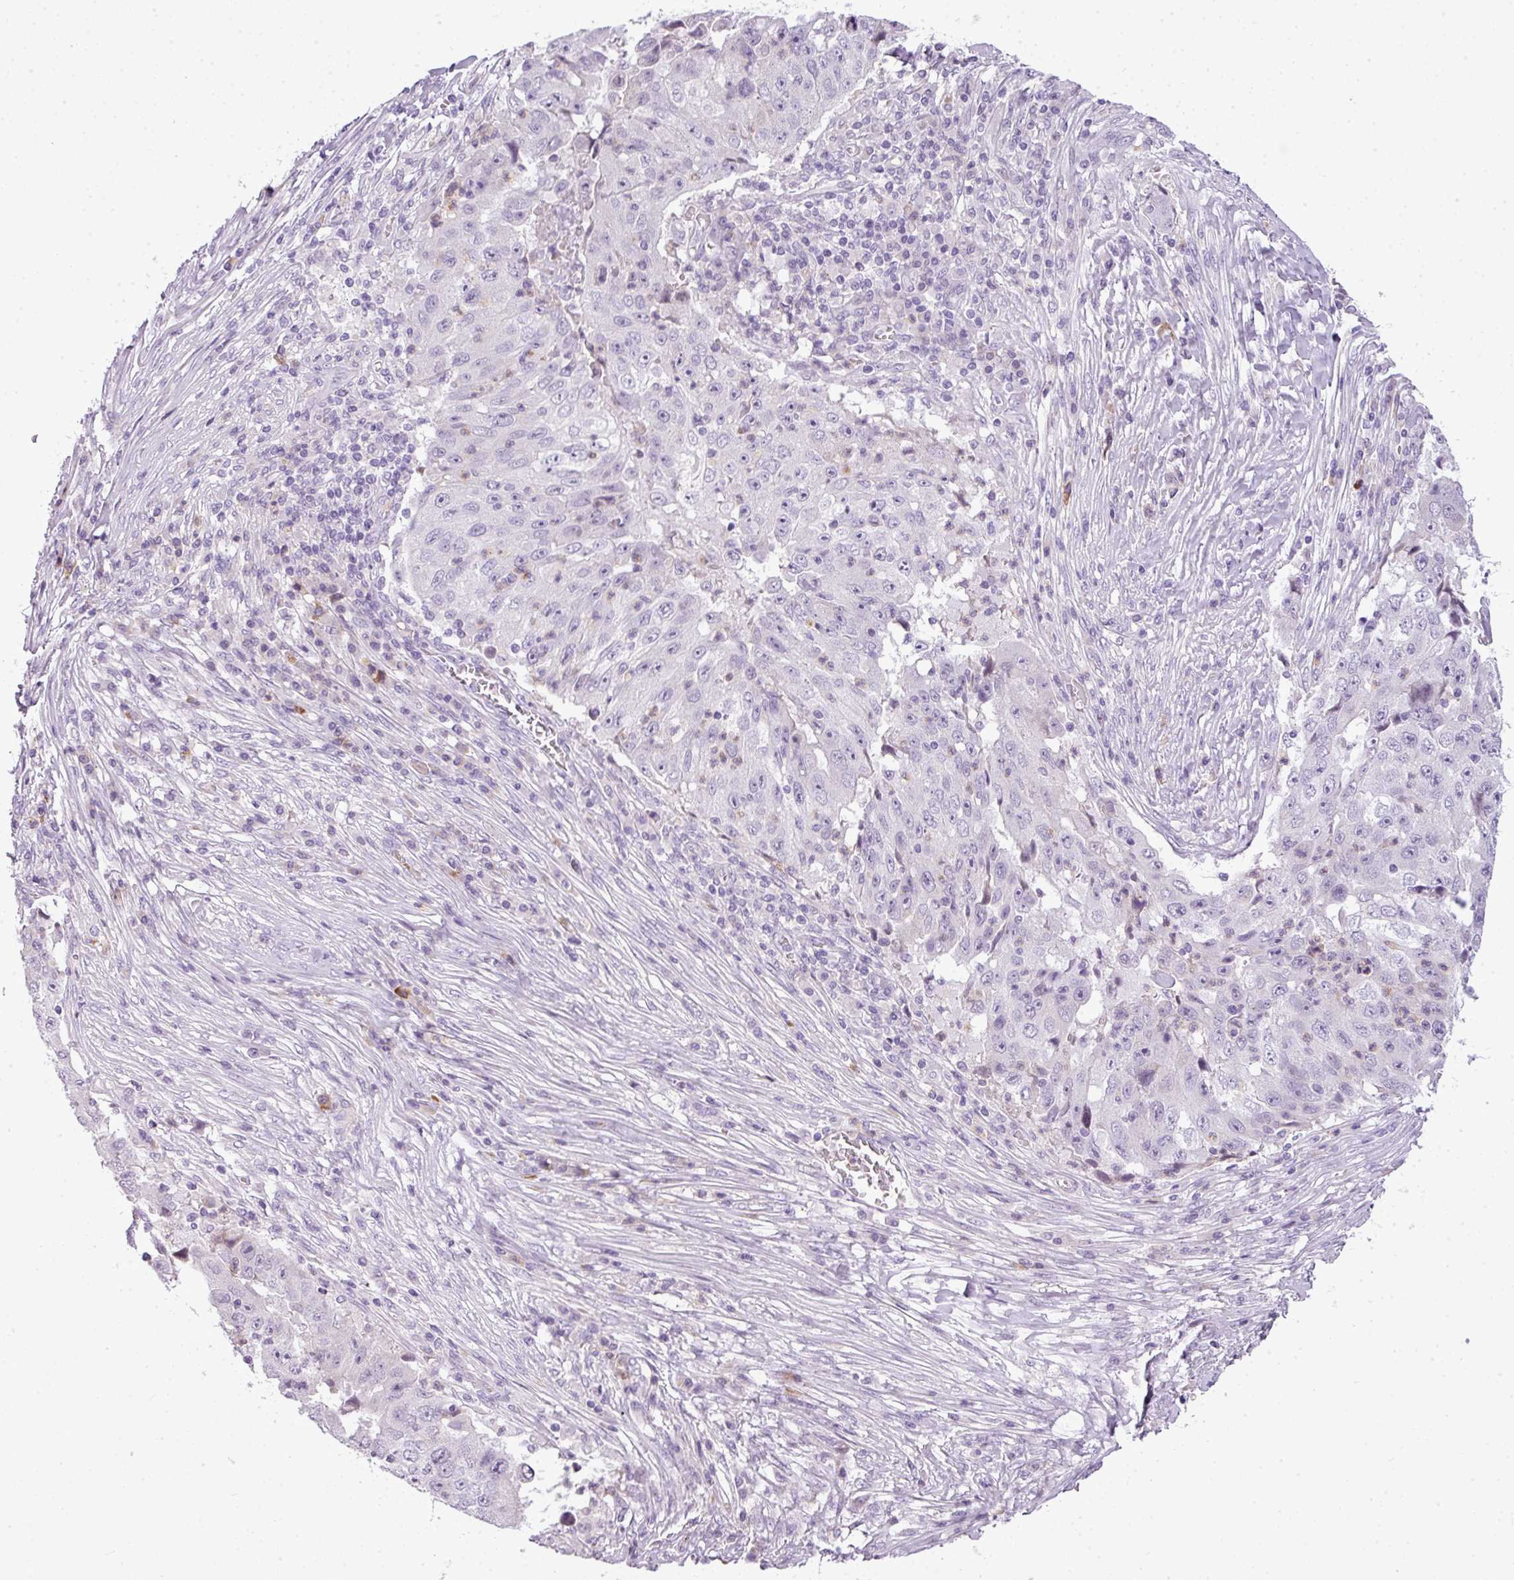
{"staining": {"intensity": "negative", "quantity": "none", "location": "none"}, "tissue": "lung cancer", "cell_type": "Tumor cells", "image_type": "cancer", "snomed": [{"axis": "morphology", "description": "Squamous cell carcinoma, NOS"}, {"axis": "topography", "description": "Lung"}], "caption": "This is an immunohistochemistry photomicrograph of human squamous cell carcinoma (lung). There is no expression in tumor cells.", "gene": "C4B", "patient": {"sex": "male", "age": 64}}